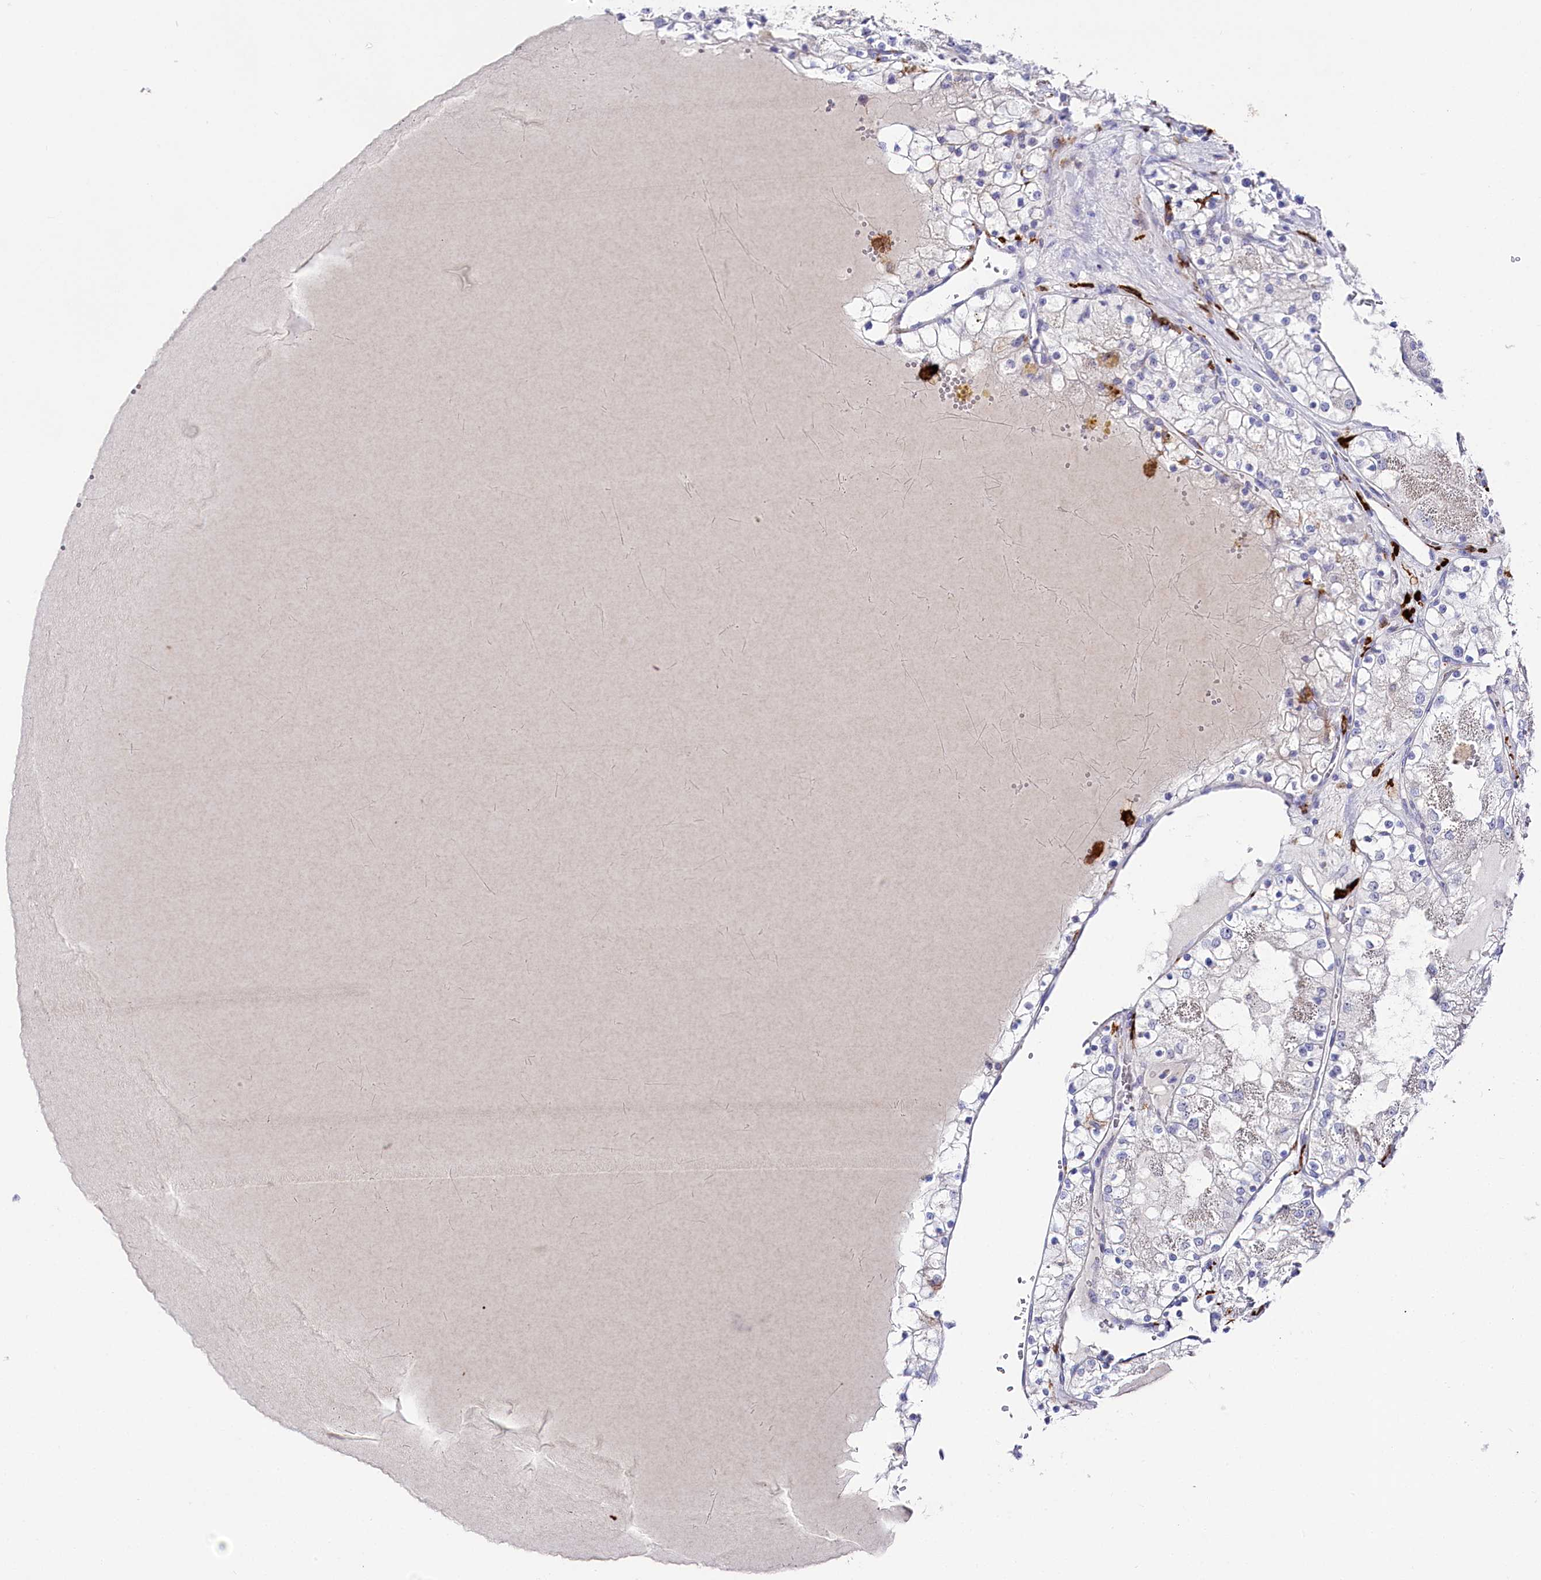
{"staining": {"intensity": "negative", "quantity": "none", "location": "none"}, "tissue": "renal cancer", "cell_type": "Tumor cells", "image_type": "cancer", "snomed": [{"axis": "morphology", "description": "Normal tissue, NOS"}, {"axis": "morphology", "description": "Adenocarcinoma, NOS"}, {"axis": "topography", "description": "Kidney"}], "caption": "This photomicrograph is of renal cancer (adenocarcinoma) stained with immunohistochemistry to label a protein in brown with the nuclei are counter-stained blue. There is no staining in tumor cells.", "gene": "CLEC4M", "patient": {"sex": "male", "age": 68}}